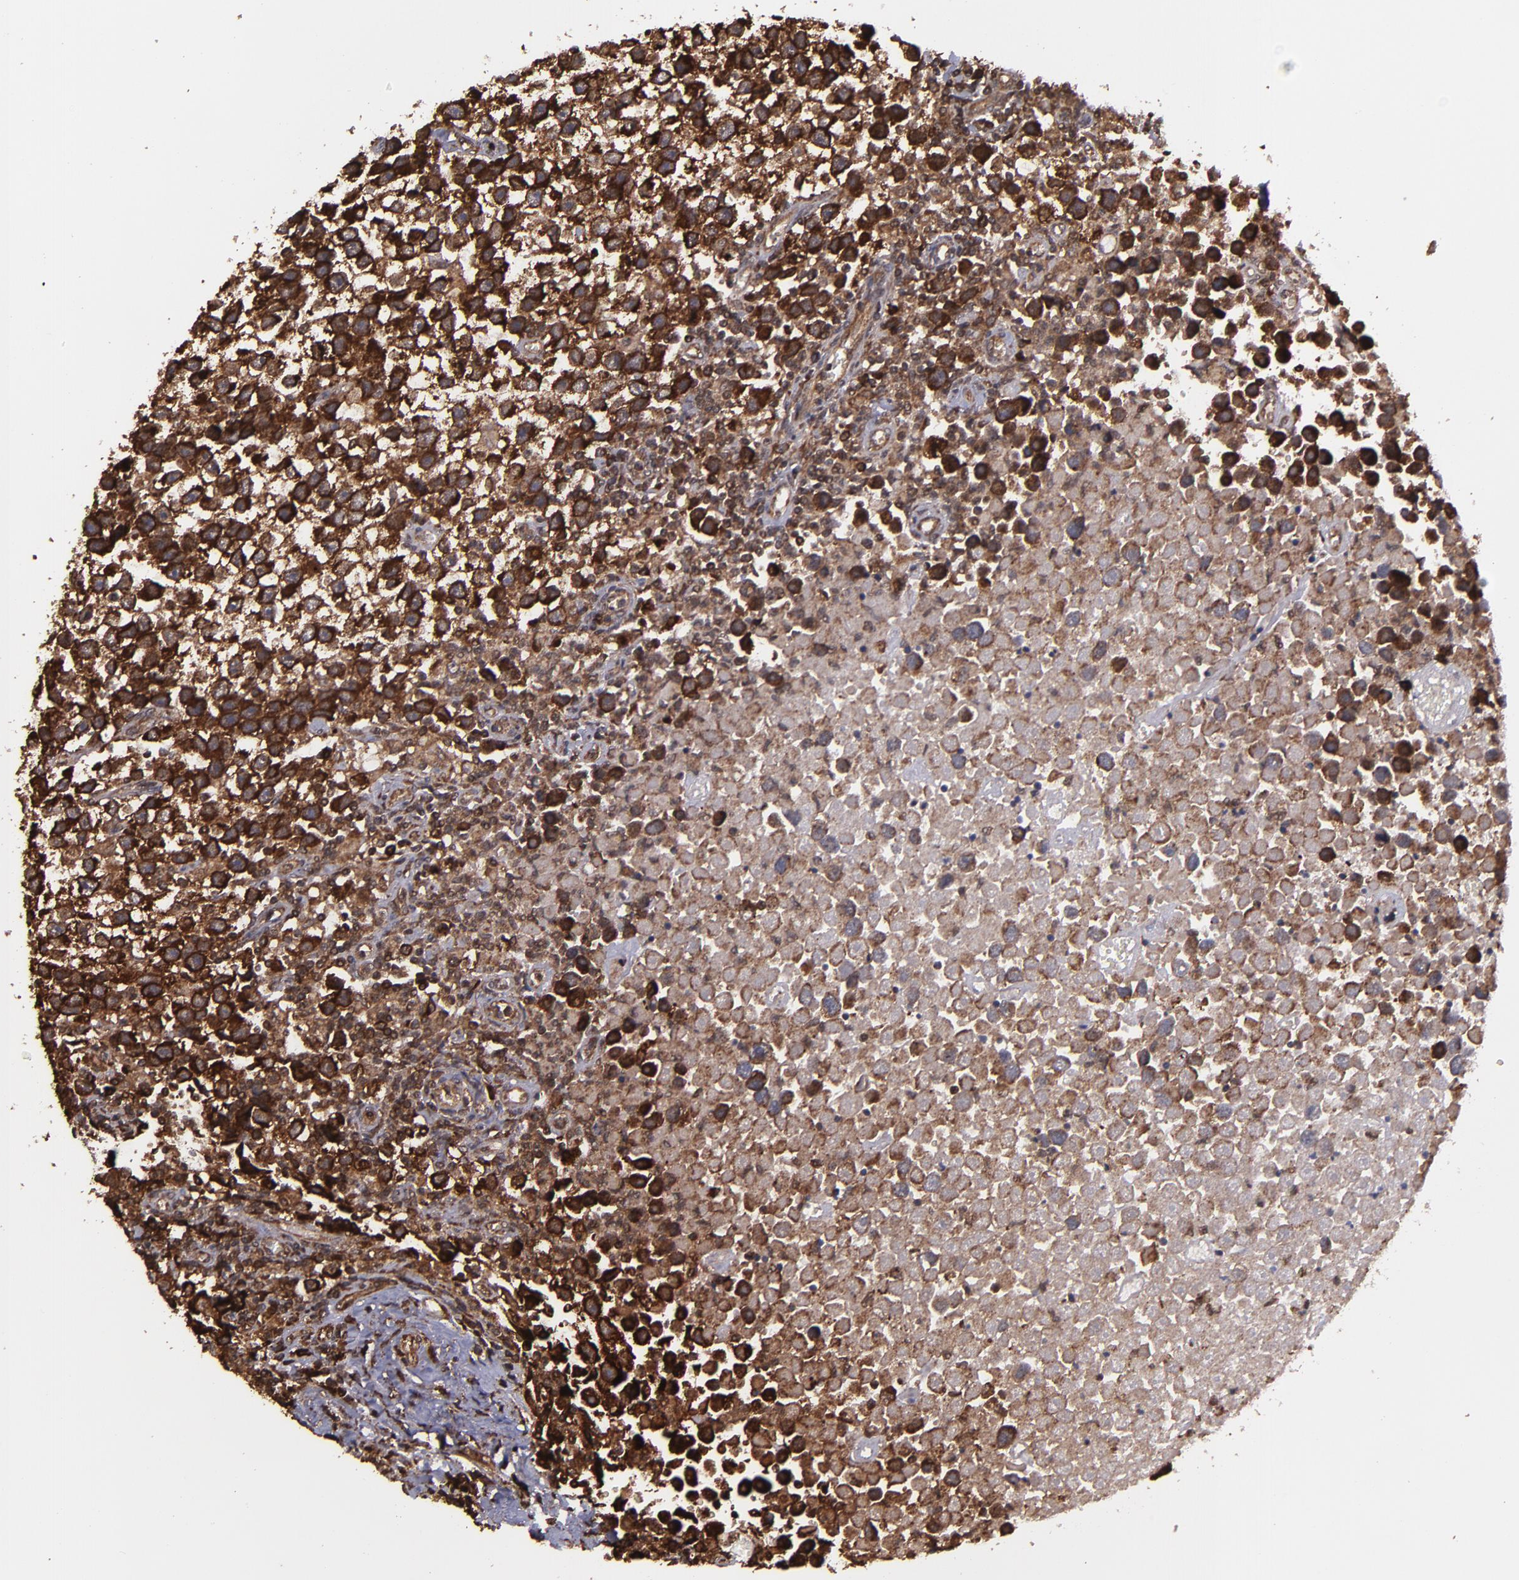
{"staining": {"intensity": "strong", "quantity": ">75%", "location": "cytoplasmic/membranous,nuclear"}, "tissue": "testis cancer", "cell_type": "Tumor cells", "image_type": "cancer", "snomed": [{"axis": "morphology", "description": "Seminoma, NOS"}, {"axis": "topography", "description": "Testis"}], "caption": "High-magnification brightfield microscopy of testis cancer (seminoma) stained with DAB (3,3'-diaminobenzidine) (brown) and counterstained with hematoxylin (blue). tumor cells exhibit strong cytoplasmic/membranous and nuclear positivity is appreciated in about>75% of cells.", "gene": "EIF4ENIF1", "patient": {"sex": "male", "age": 43}}